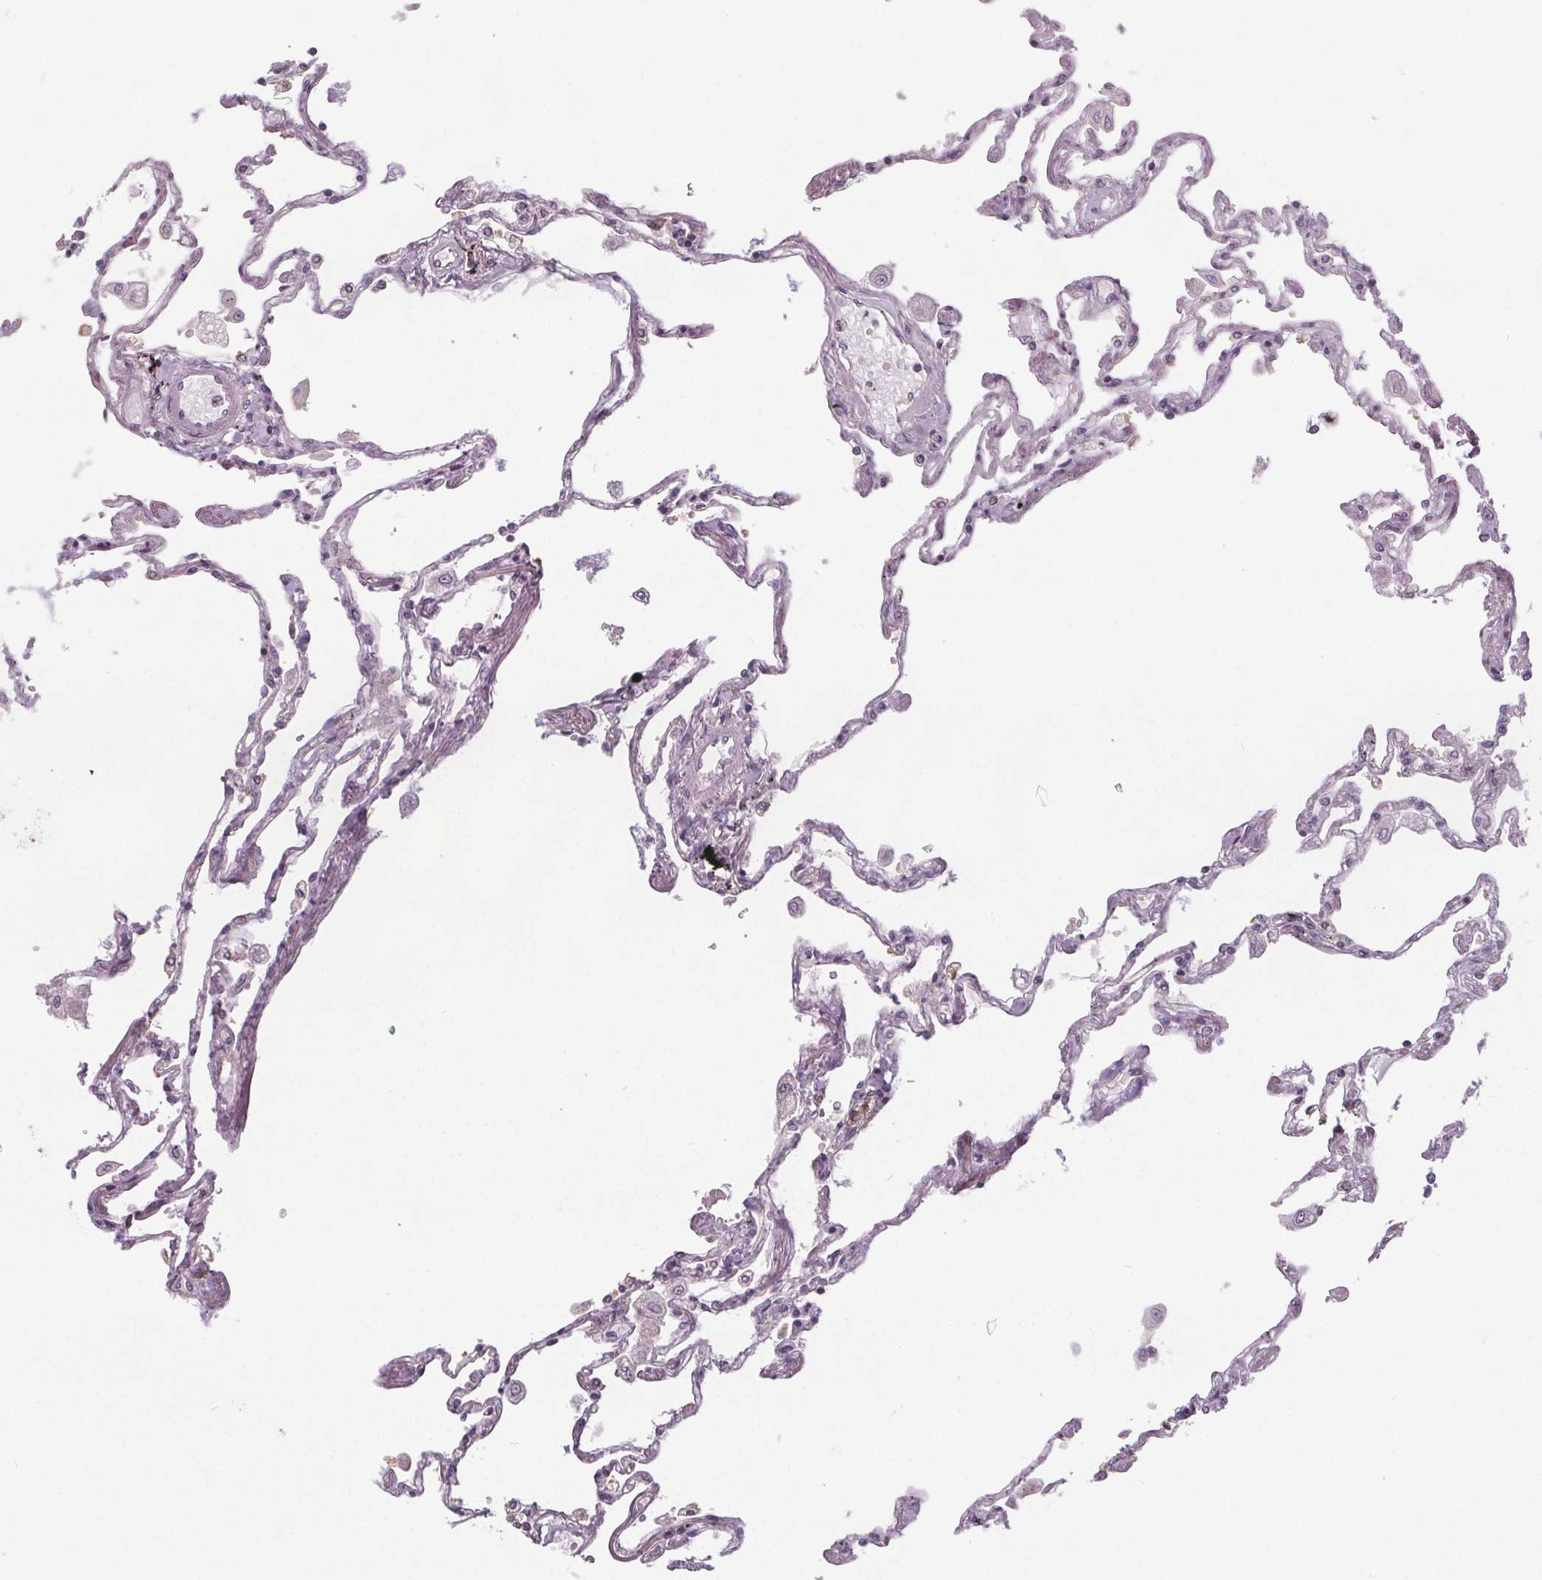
{"staining": {"intensity": "negative", "quantity": "none", "location": "none"}, "tissue": "lung", "cell_type": "Alveolar cells", "image_type": "normal", "snomed": [{"axis": "morphology", "description": "Normal tissue, NOS"}, {"axis": "morphology", "description": "Adenocarcinoma, NOS"}, {"axis": "topography", "description": "Cartilage tissue"}, {"axis": "topography", "description": "Lung"}], "caption": "Protein analysis of benign lung shows no significant positivity in alveolar cells.", "gene": "SLC26A2", "patient": {"sex": "female", "age": 67}}